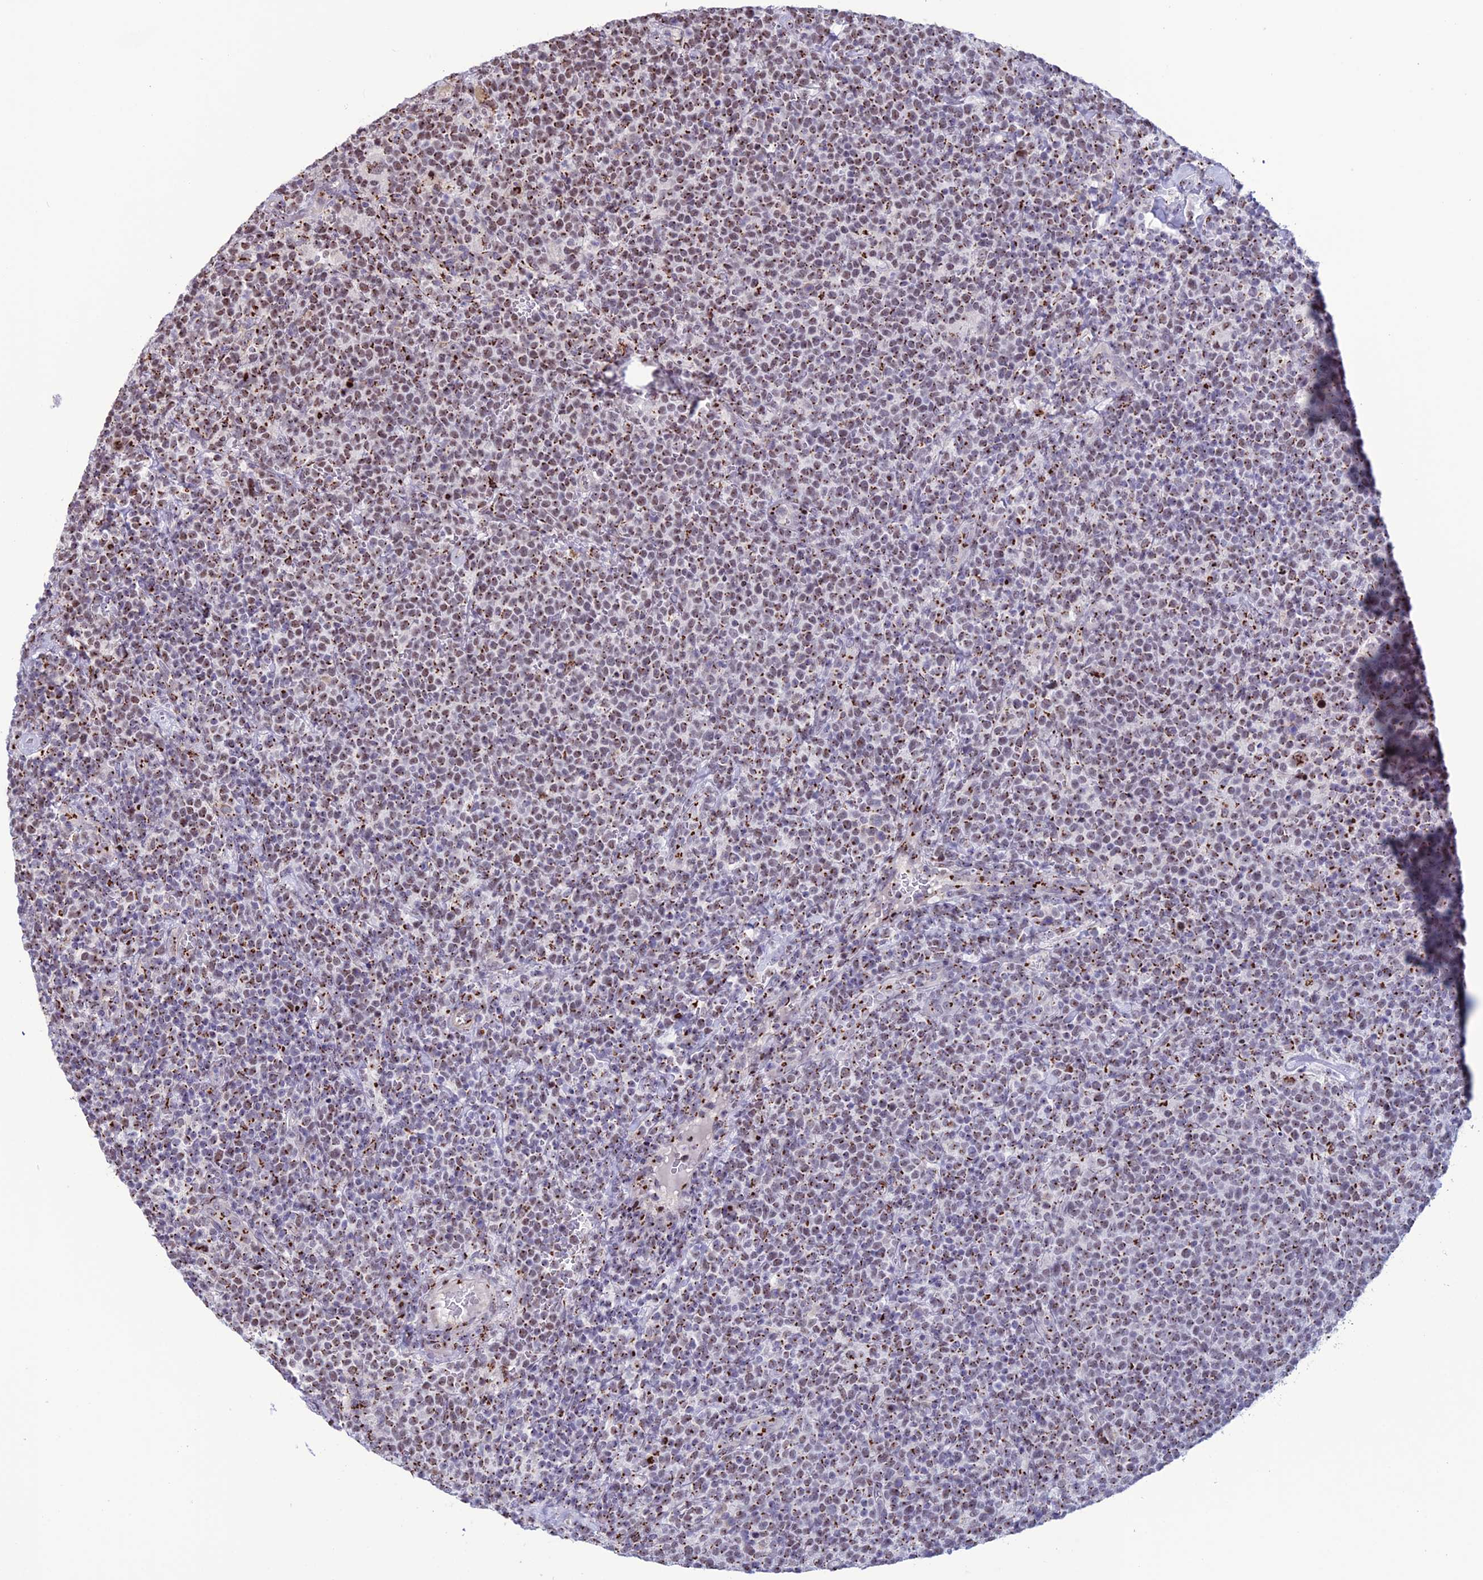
{"staining": {"intensity": "strong", "quantity": "25%-75%", "location": "cytoplasmic/membranous"}, "tissue": "lymphoma", "cell_type": "Tumor cells", "image_type": "cancer", "snomed": [{"axis": "morphology", "description": "Malignant lymphoma, non-Hodgkin's type, High grade"}, {"axis": "topography", "description": "Lymph node"}], "caption": "Immunohistochemical staining of human lymphoma reveals high levels of strong cytoplasmic/membranous expression in about 25%-75% of tumor cells. (brown staining indicates protein expression, while blue staining denotes nuclei).", "gene": "PLEKHA4", "patient": {"sex": "male", "age": 61}}